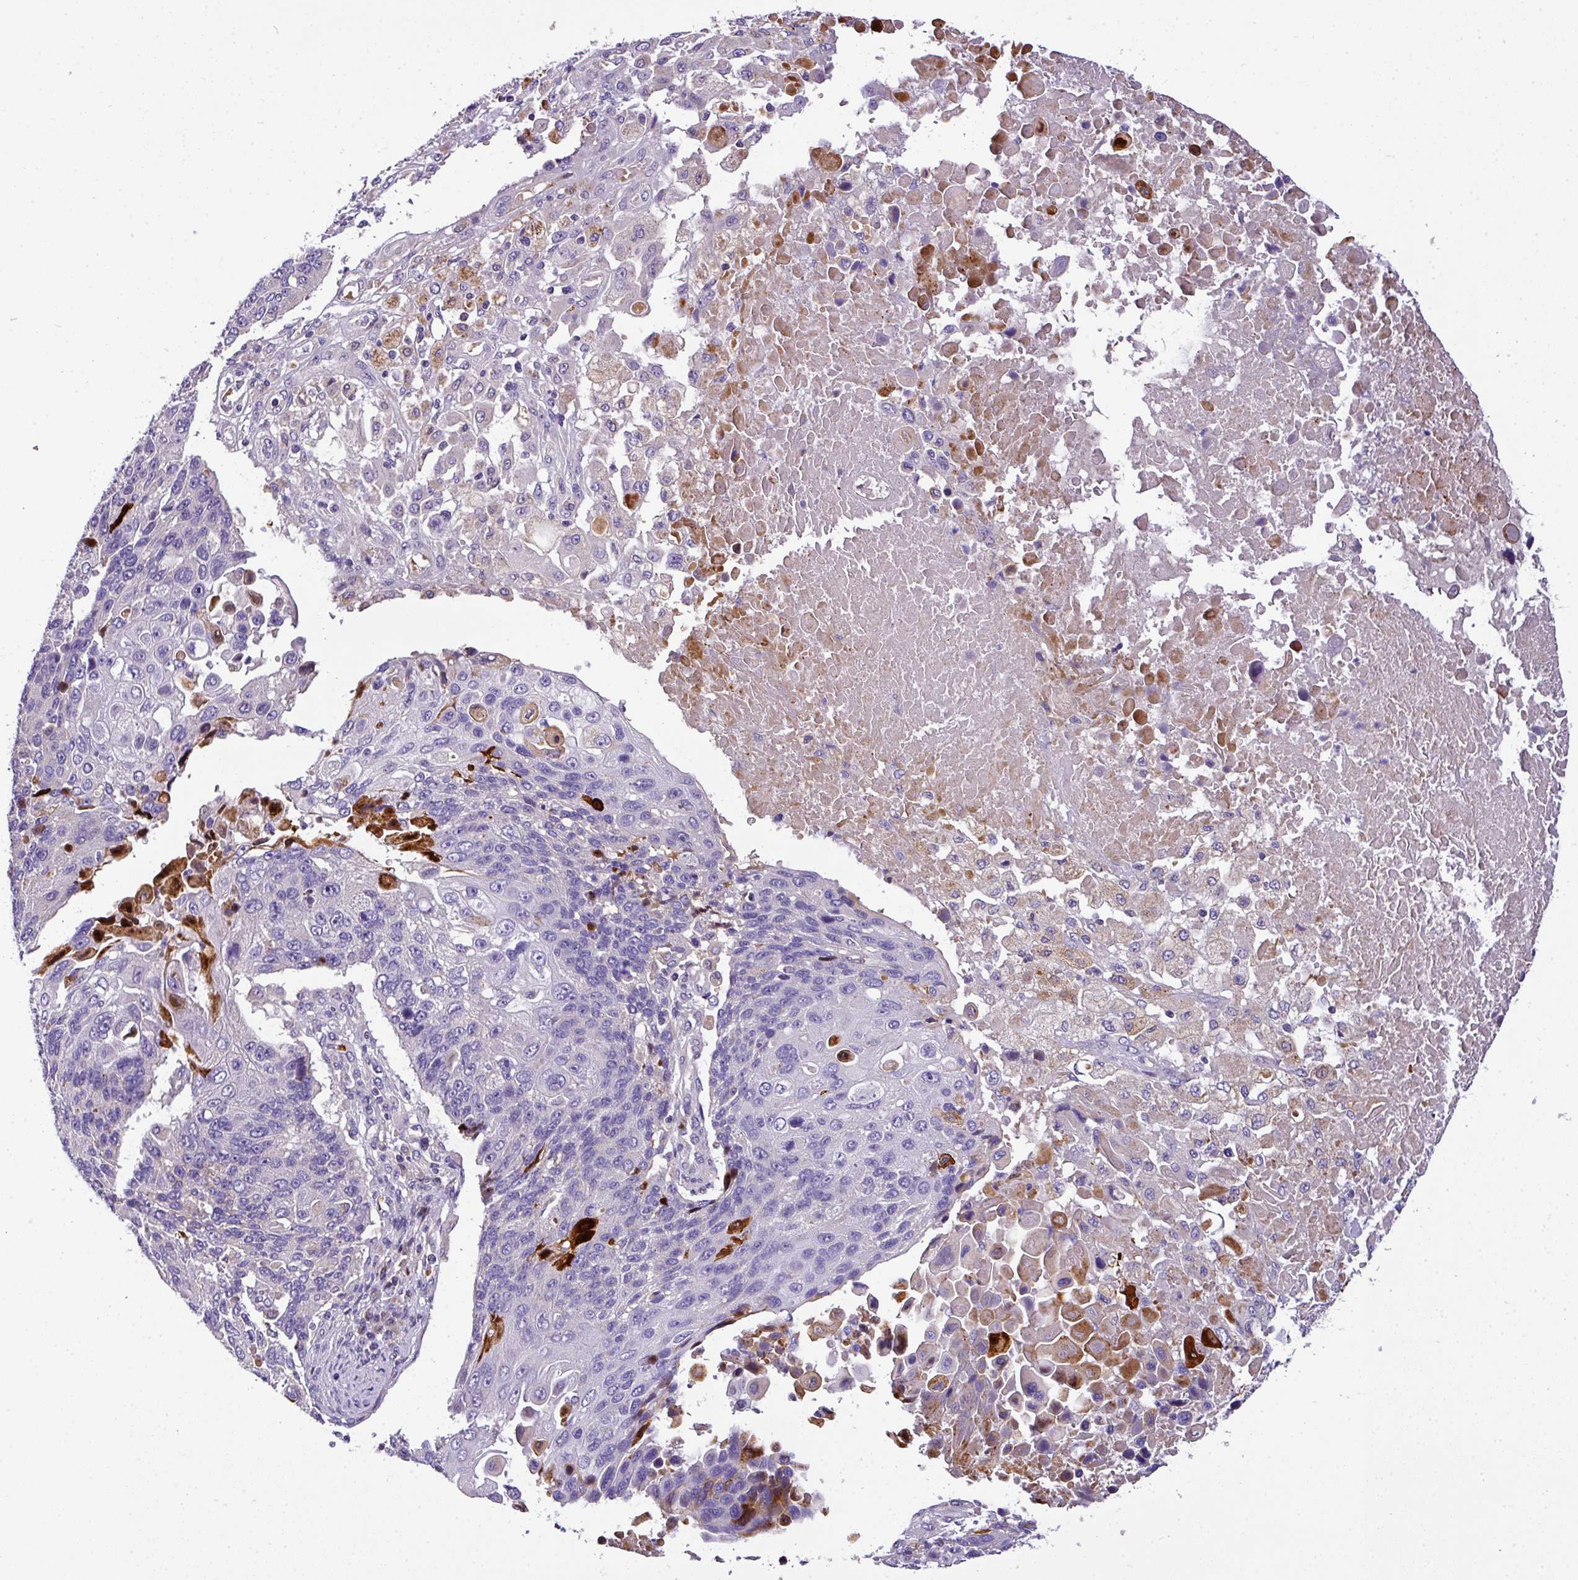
{"staining": {"intensity": "negative", "quantity": "none", "location": "none"}, "tissue": "lung cancer", "cell_type": "Tumor cells", "image_type": "cancer", "snomed": [{"axis": "morphology", "description": "Squamous cell carcinoma, NOS"}, {"axis": "topography", "description": "Lung"}], "caption": "Tumor cells show no significant expression in lung cancer (squamous cell carcinoma). (DAB immunohistochemistry (IHC) visualized using brightfield microscopy, high magnification).", "gene": "ANXA2R", "patient": {"sex": "male", "age": 66}}